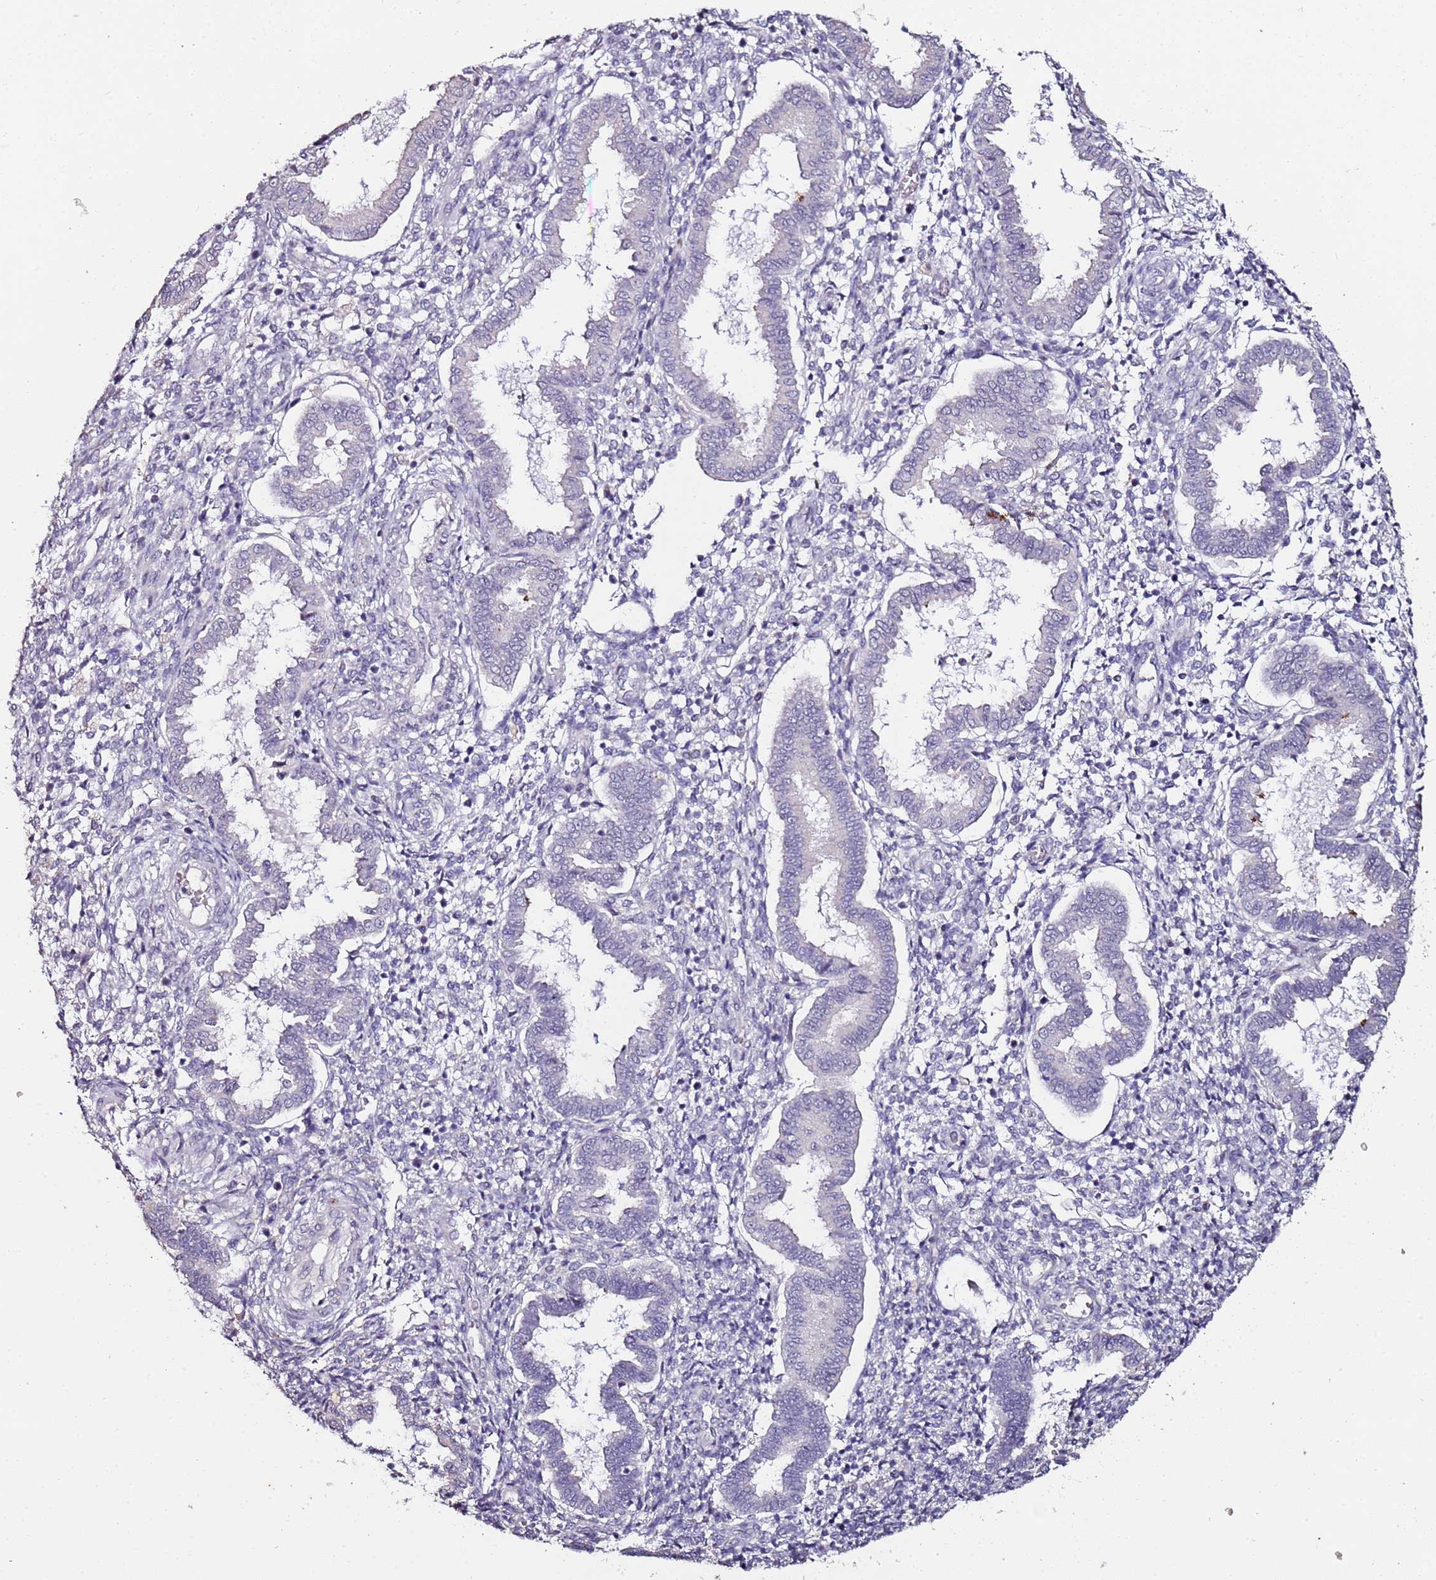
{"staining": {"intensity": "negative", "quantity": "none", "location": "none"}, "tissue": "endometrium", "cell_type": "Cells in endometrial stroma", "image_type": "normal", "snomed": [{"axis": "morphology", "description": "Normal tissue, NOS"}, {"axis": "topography", "description": "Endometrium"}], "caption": "Image shows no significant protein staining in cells in endometrial stroma of normal endometrium.", "gene": "C3orf80", "patient": {"sex": "female", "age": 24}}